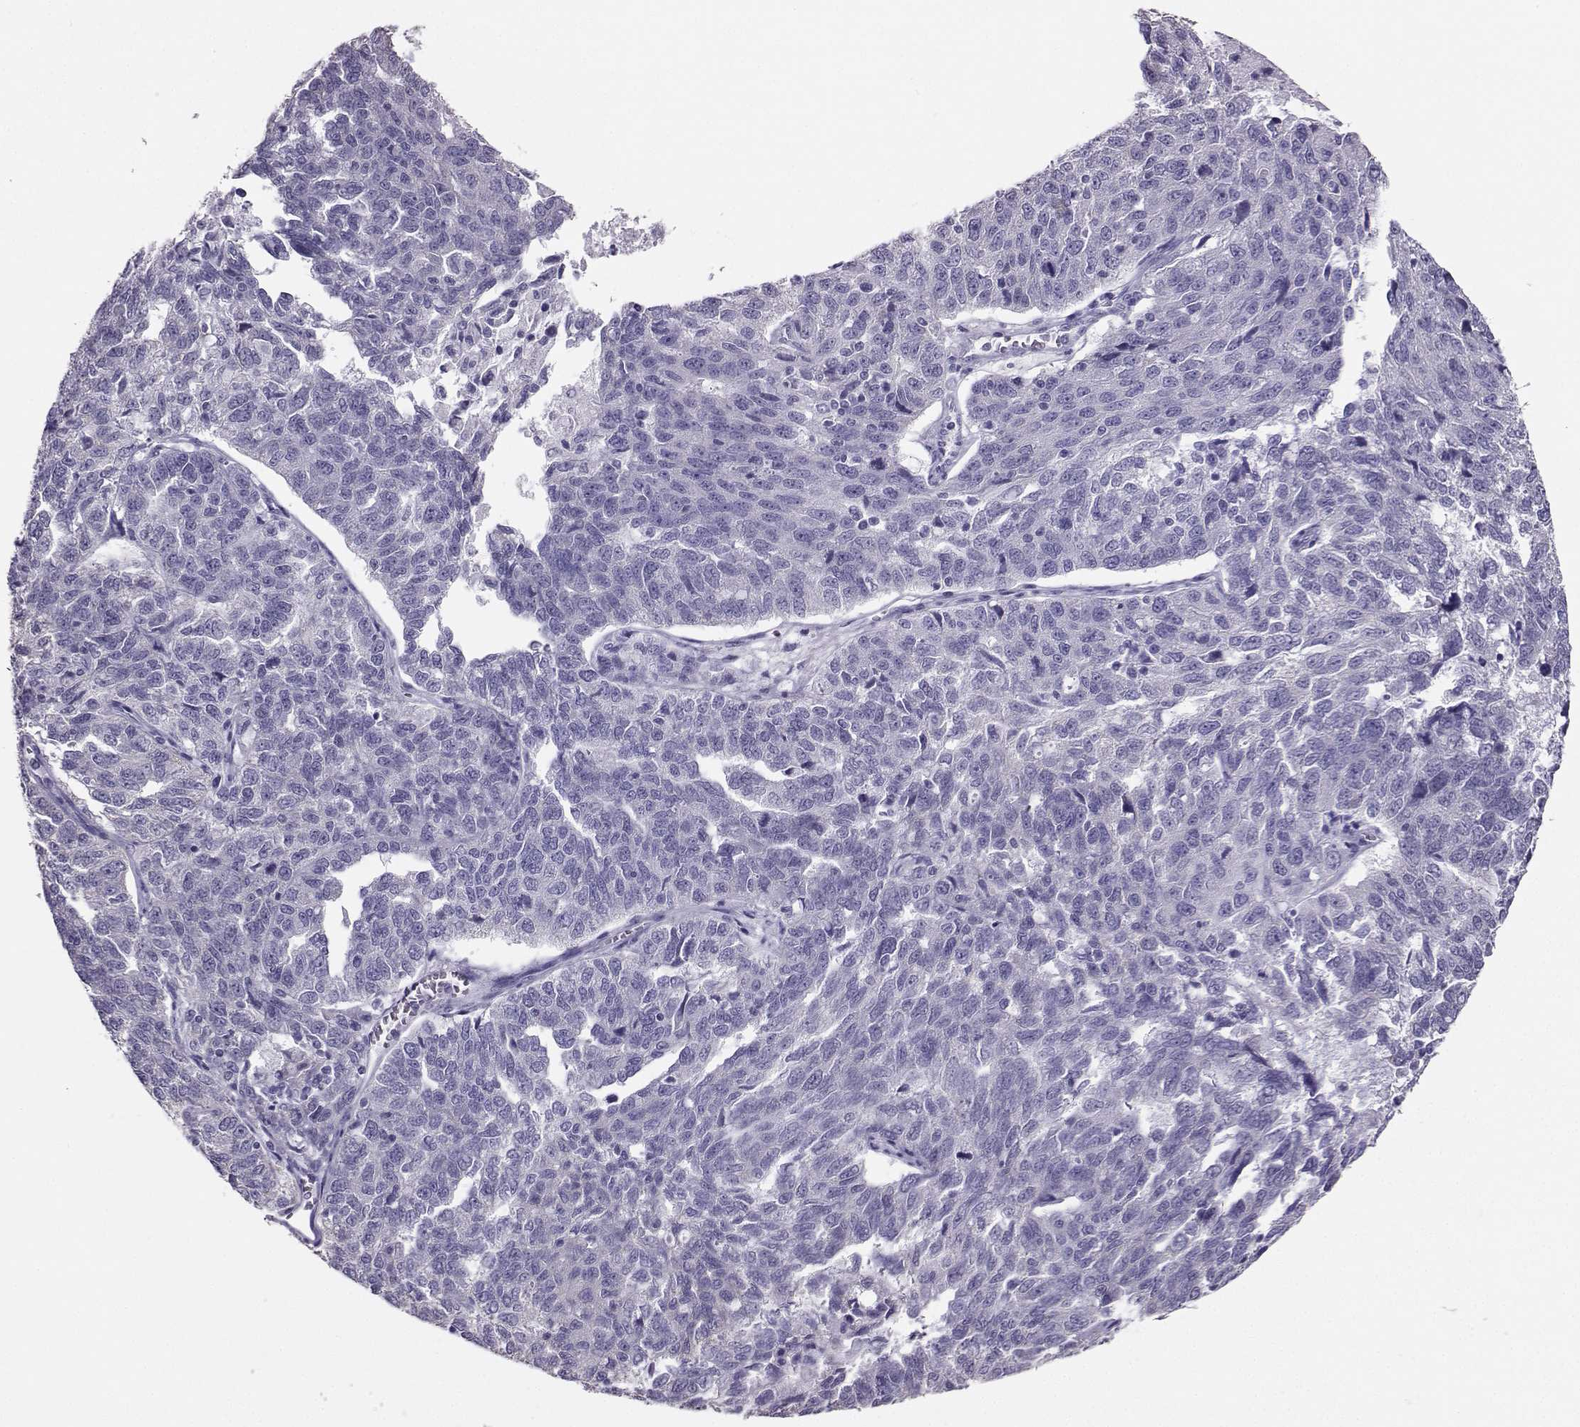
{"staining": {"intensity": "negative", "quantity": "none", "location": "none"}, "tissue": "ovarian cancer", "cell_type": "Tumor cells", "image_type": "cancer", "snomed": [{"axis": "morphology", "description": "Cystadenocarcinoma, serous, NOS"}, {"axis": "topography", "description": "Ovary"}], "caption": "Immunohistochemical staining of human ovarian cancer (serous cystadenocarcinoma) demonstrates no significant expression in tumor cells.", "gene": "AVP", "patient": {"sex": "female", "age": 71}}